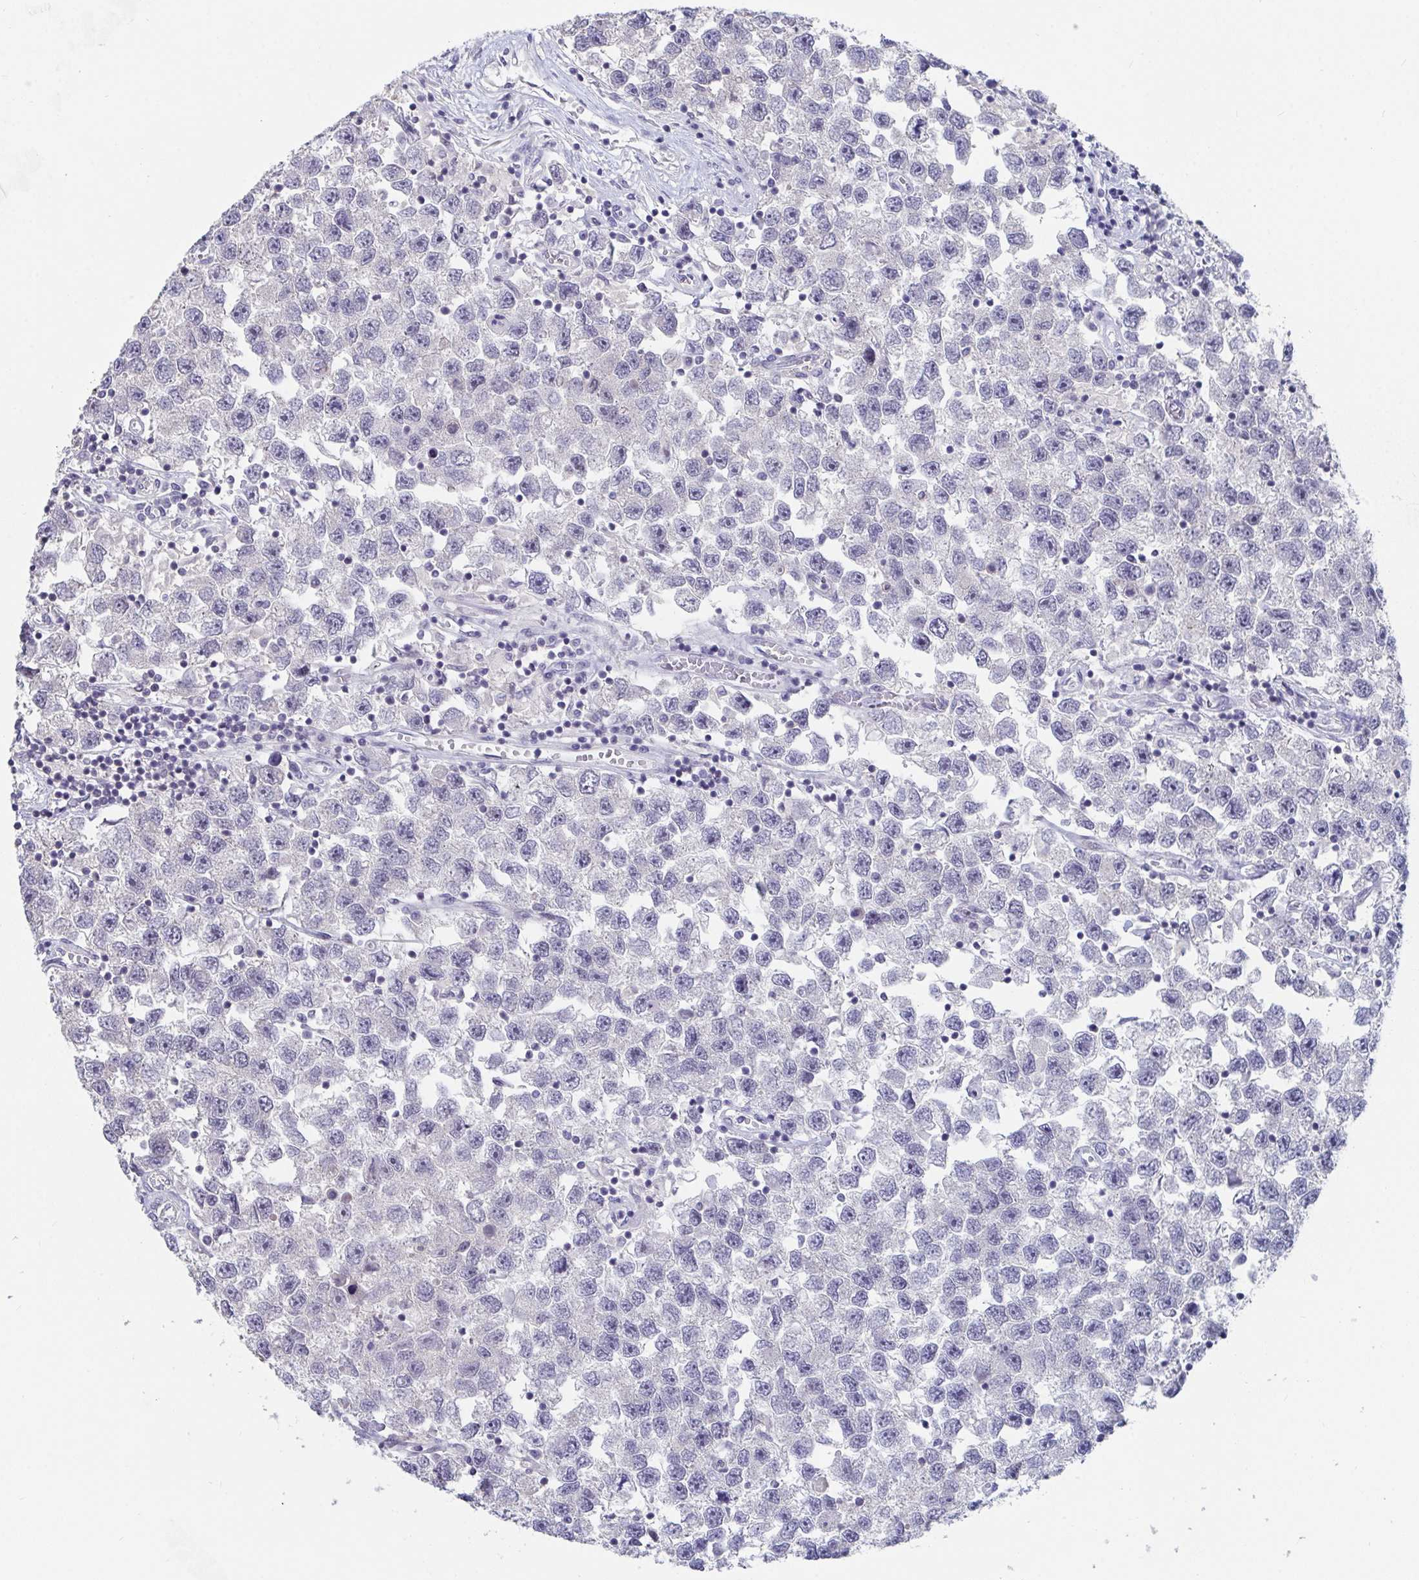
{"staining": {"intensity": "negative", "quantity": "none", "location": "none"}, "tissue": "testis cancer", "cell_type": "Tumor cells", "image_type": "cancer", "snomed": [{"axis": "morphology", "description": "Seminoma, NOS"}, {"axis": "topography", "description": "Testis"}], "caption": "Tumor cells show no significant positivity in seminoma (testis).", "gene": "FAM156B", "patient": {"sex": "male", "age": 26}}